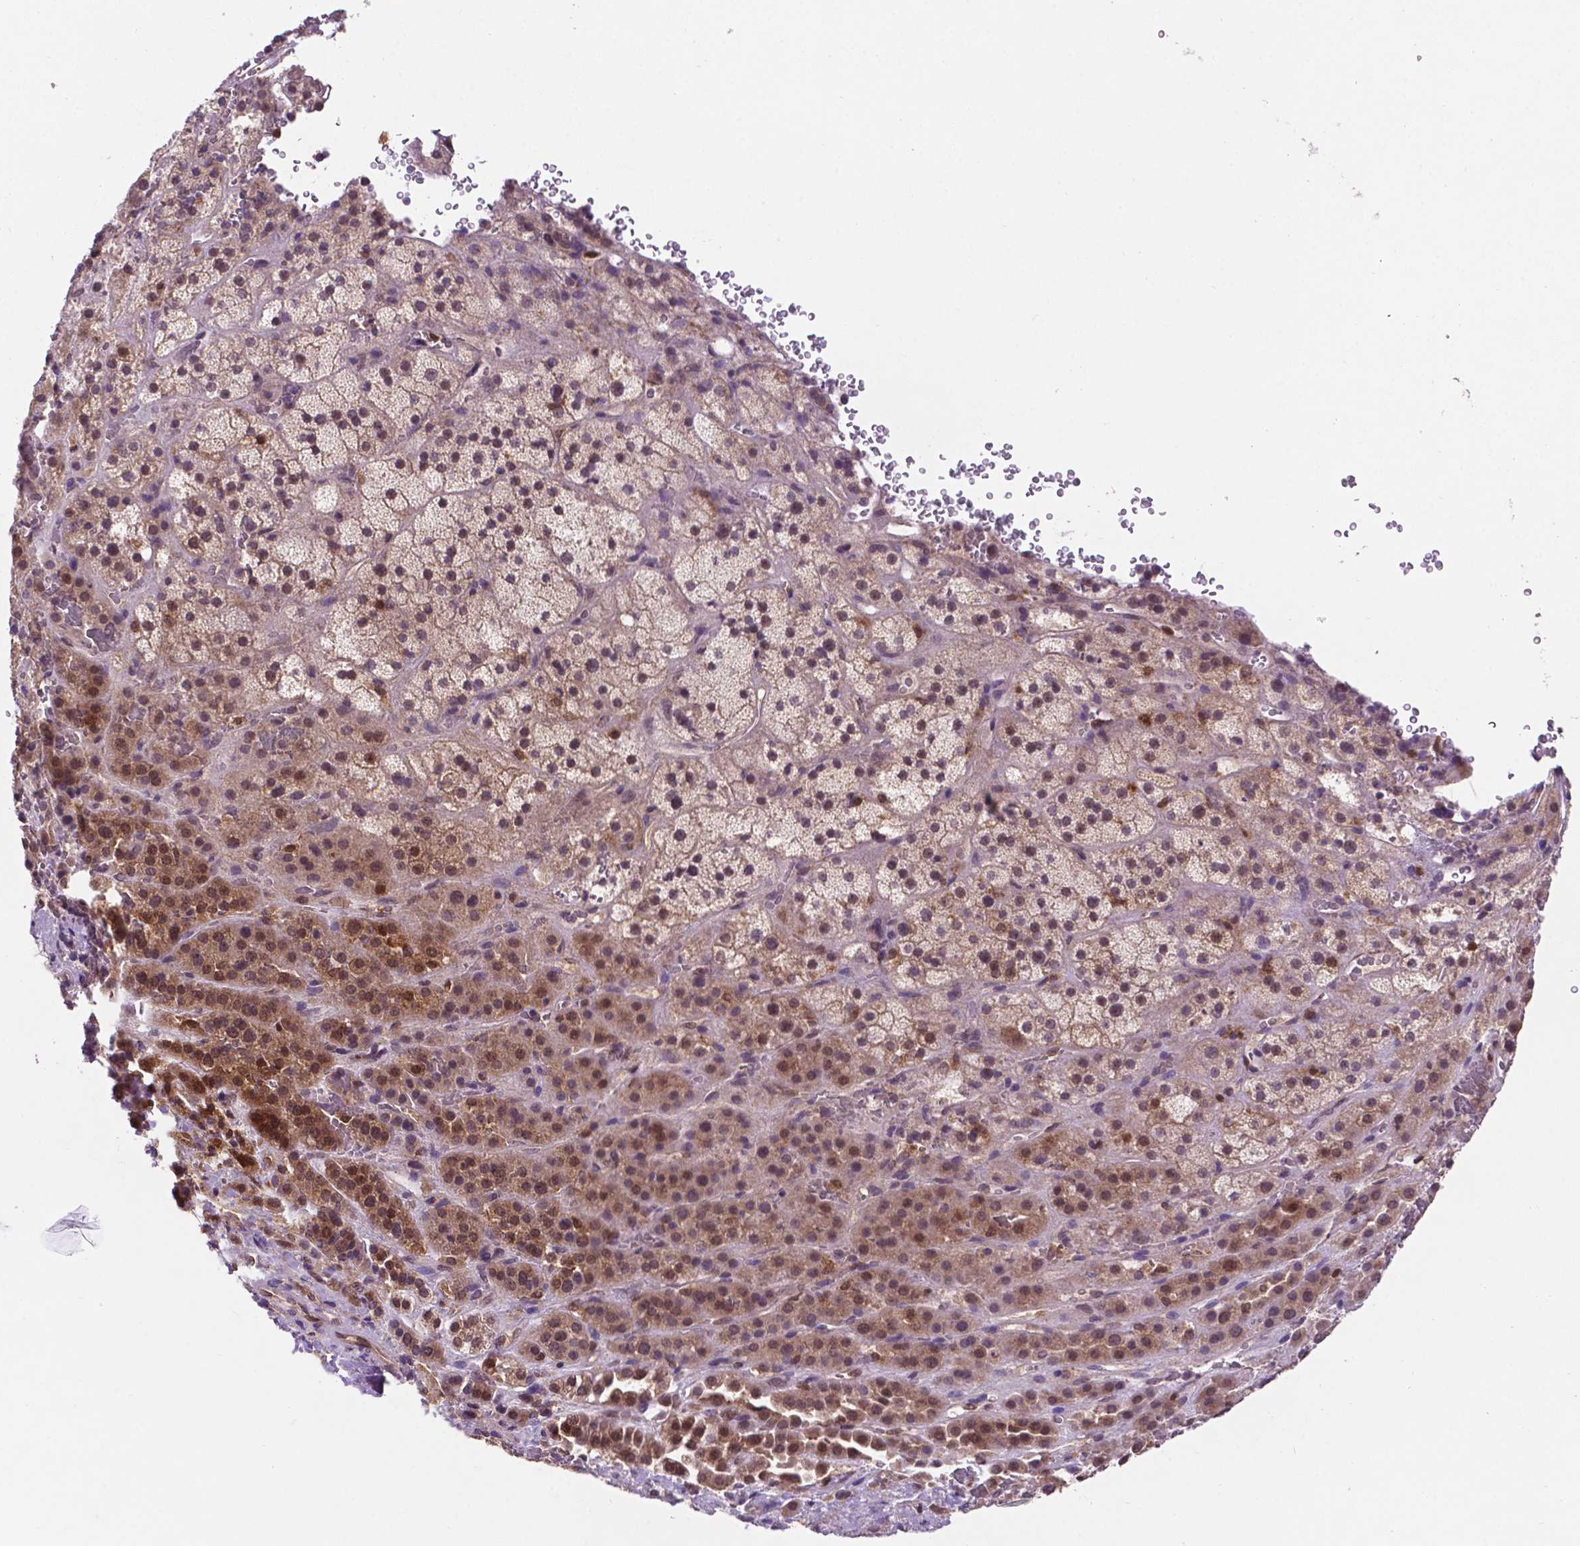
{"staining": {"intensity": "moderate", "quantity": ">75%", "location": "cytoplasmic/membranous,nuclear"}, "tissue": "adrenal gland", "cell_type": "Glandular cells", "image_type": "normal", "snomed": [{"axis": "morphology", "description": "Normal tissue, NOS"}, {"axis": "topography", "description": "Adrenal gland"}], "caption": "This photomicrograph shows immunohistochemistry (IHC) staining of benign human adrenal gland, with medium moderate cytoplasmic/membranous,nuclear staining in approximately >75% of glandular cells.", "gene": "UBE2L6", "patient": {"sex": "male", "age": 57}}